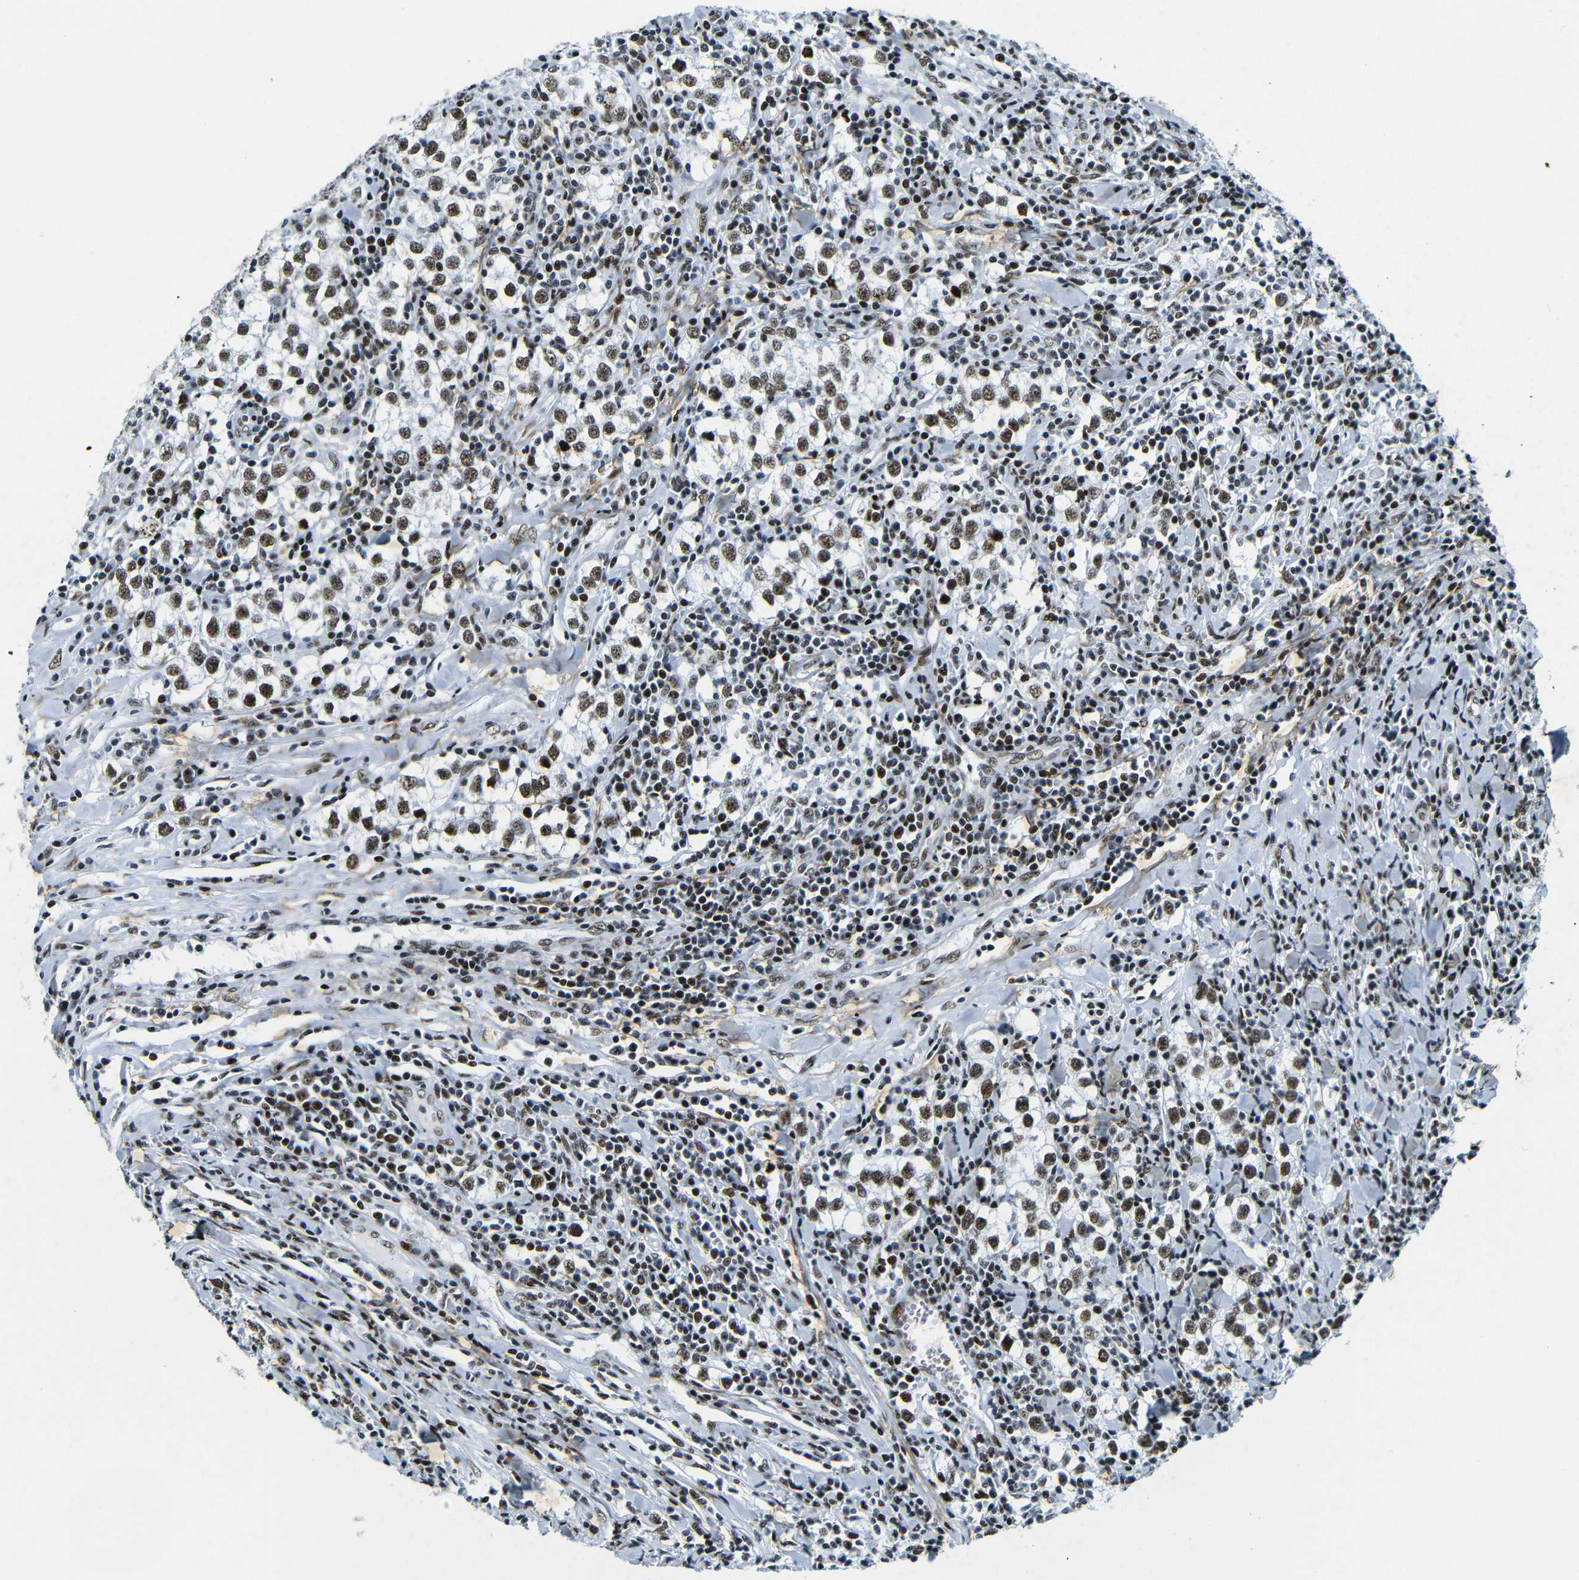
{"staining": {"intensity": "strong", "quantity": ">75%", "location": "nuclear"}, "tissue": "testis cancer", "cell_type": "Tumor cells", "image_type": "cancer", "snomed": [{"axis": "morphology", "description": "Seminoma, NOS"}, {"axis": "morphology", "description": "Carcinoma, Embryonal, NOS"}, {"axis": "topography", "description": "Testis"}], "caption": "A photomicrograph showing strong nuclear positivity in approximately >75% of tumor cells in testis cancer (embryonal carcinoma), as visualized by brown immunohistochemical staining.", "gene": "SRSF1", "patient": {"sex": "male", "age": 36}}